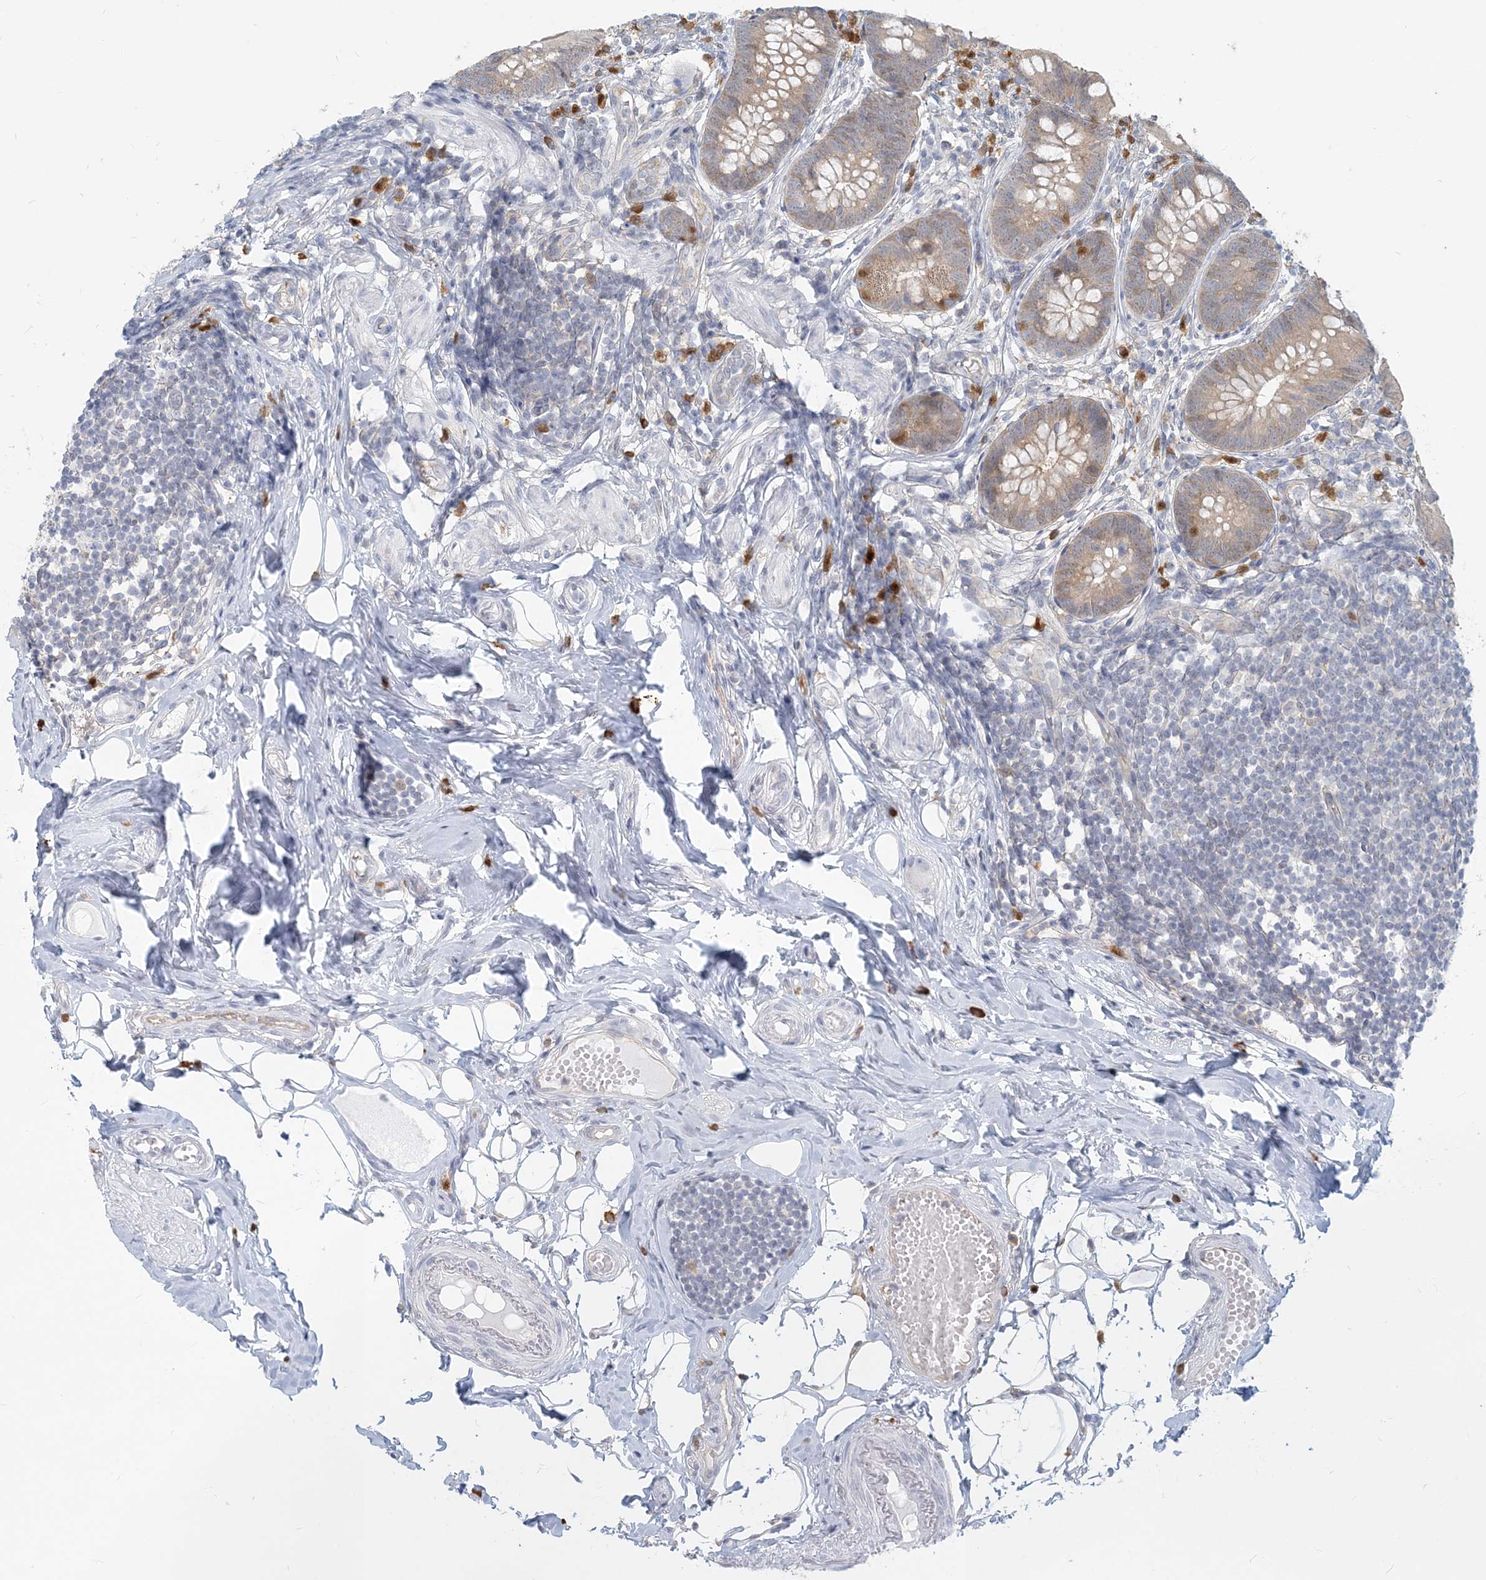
{"staining": {"intensity": "moderate", "quantity": ">75%", "location": "cytoplasmic/membranous"}, "tissue": "appendix", "cell_type": "Glandular cells", "image_type": "normal", "snomed": [{"axis": "morphology", "description": "Normal tissue, NOS"}, {"axis": "topography", "description": "Appendix"}], "caption": "Immunohistochemistry (IHC) micrograph of normal human appendix stained for a protein (brown), which reveals medium levels of moderate cytoplasmic/membranous expression in about >75% of glandular cells.", "gene": "GMPPA", "patient": {"sex": "female", "age": 62}}